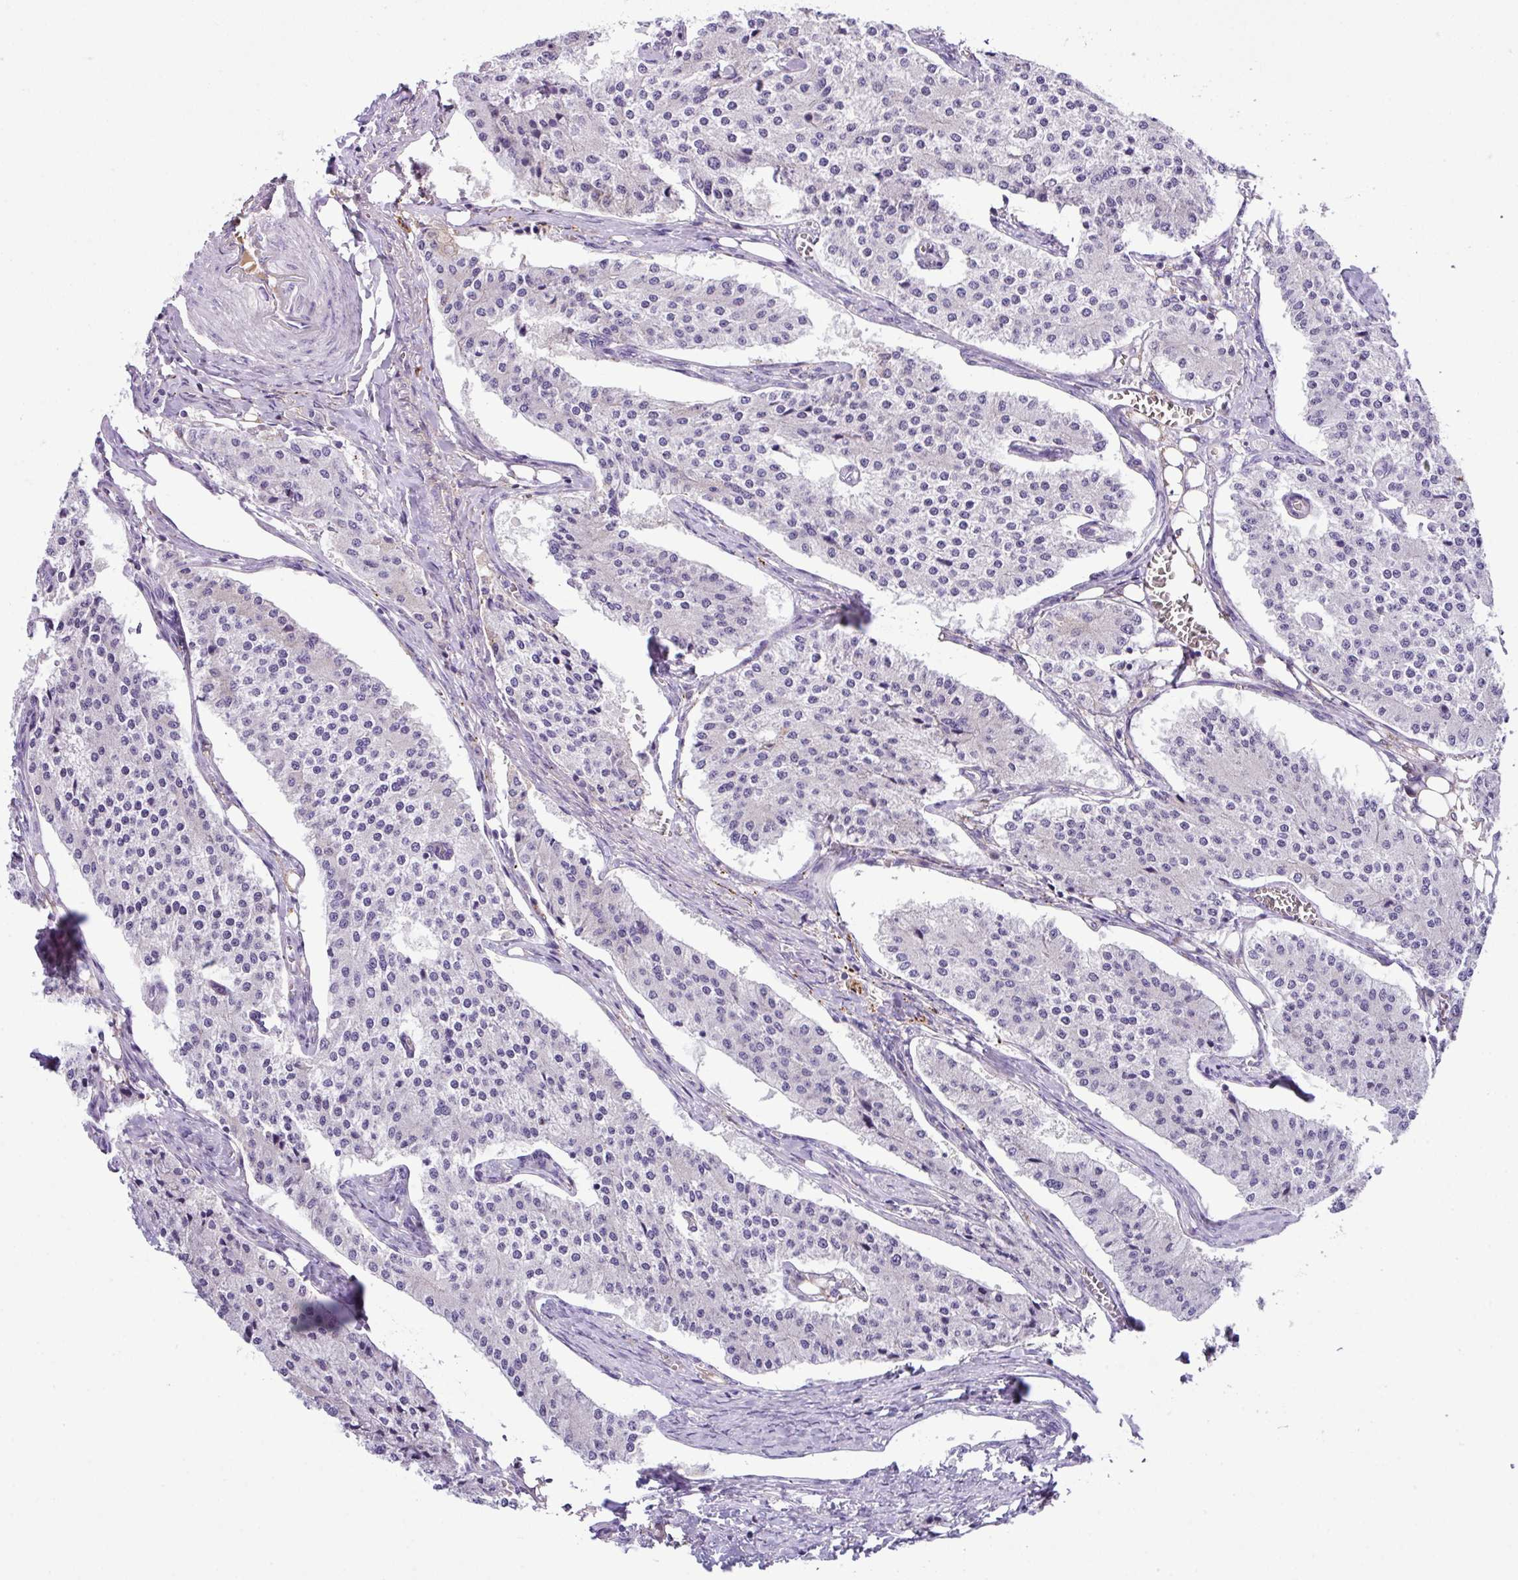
{"staining": {"intensity": "negative", "quantity": "none", "location": "none"}, "tissue": "carcinoid", "cell_type": "Tumor cells", "image_type": "cancer", "snomed": [{"axis": "morphology", "description": "Carcinoid, malignant, NOS"}, {"axis": "topography", "description": "Colon"}], "caption": "An immunohistochemistry (IHC) photomicrograph of malignant carcinoid is shown. There is no staining in tumor cells of malignant carcinoid.", "gene": "DNAL1", "patient": {"sex": "female", "age": 52}}